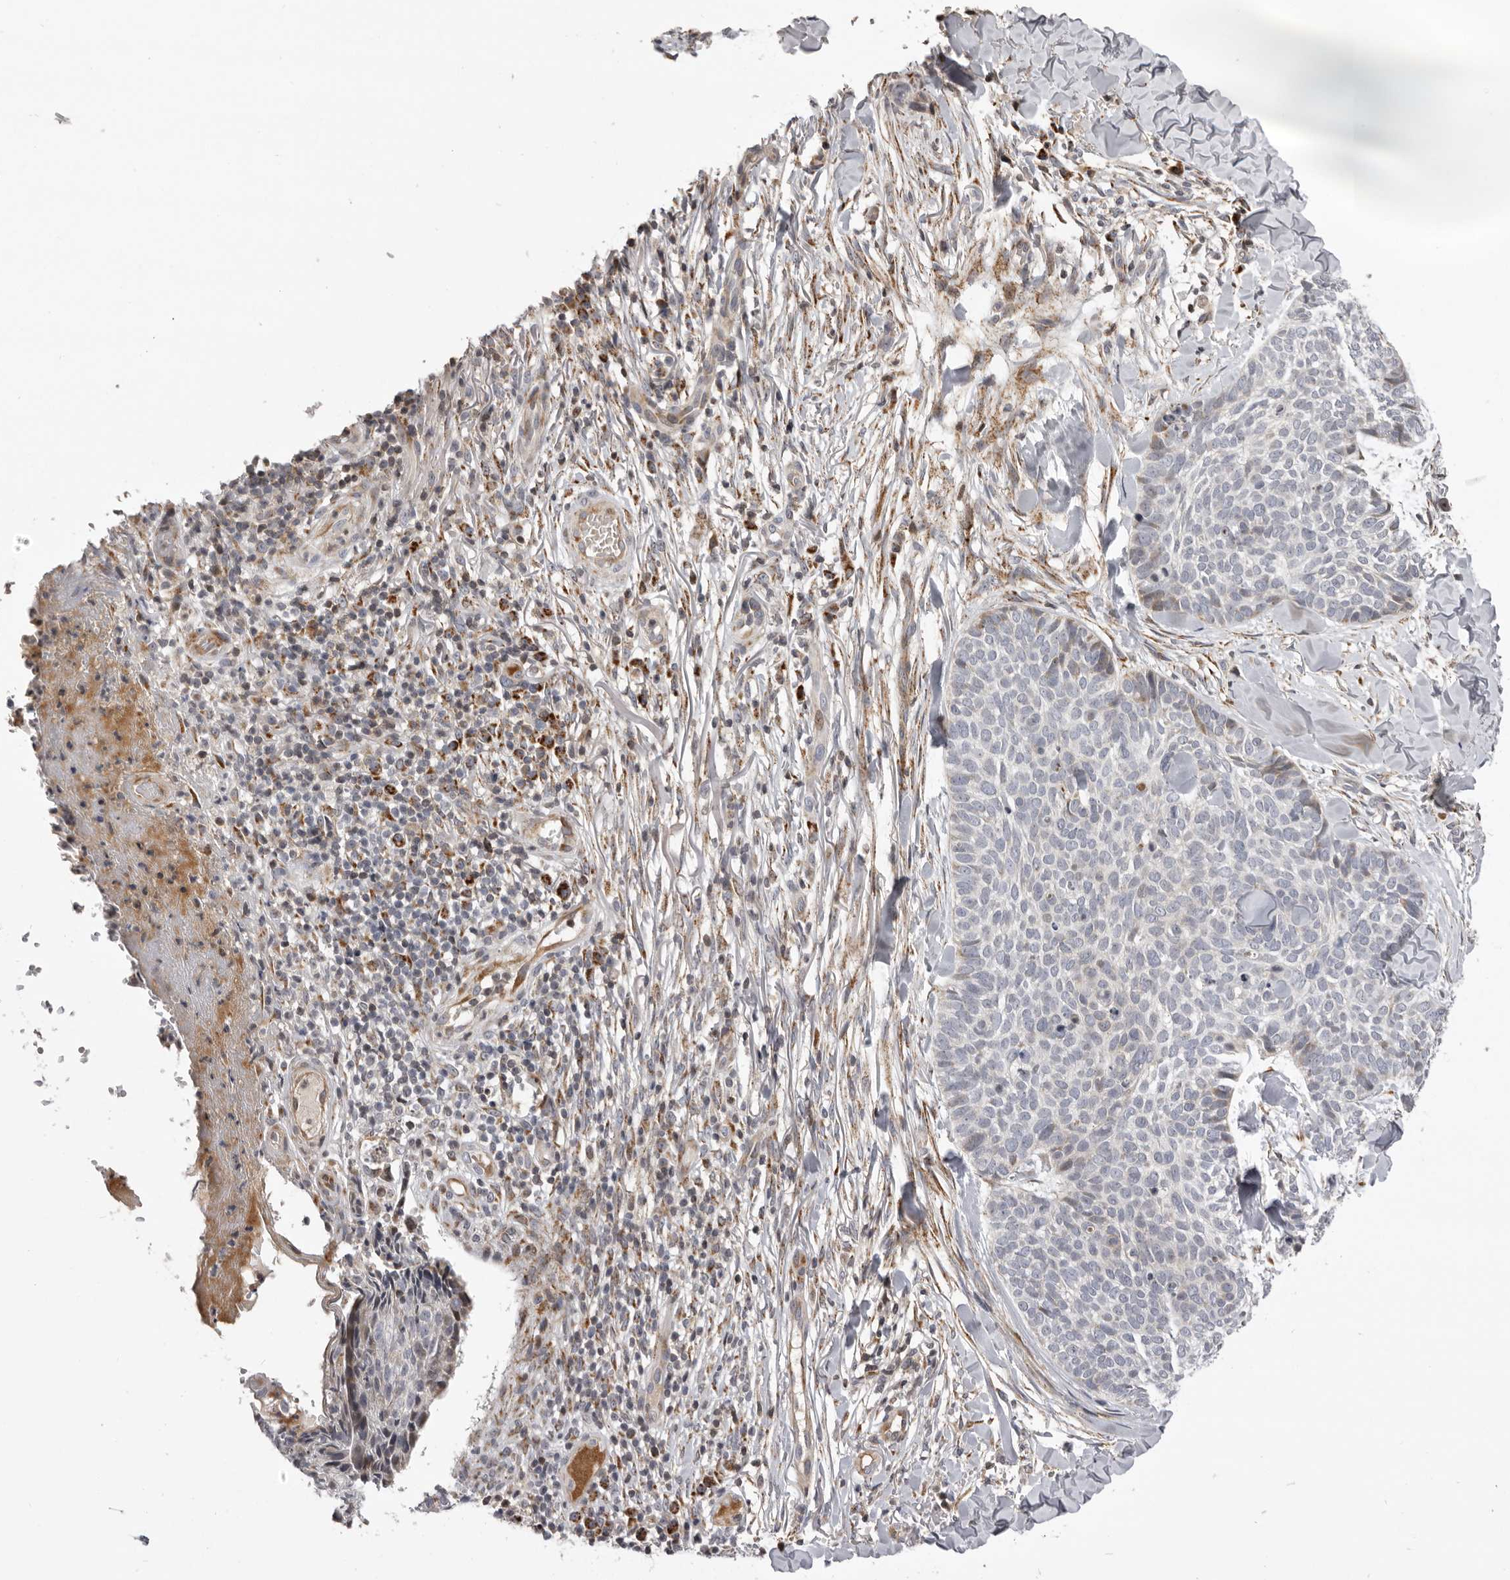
{"staining": {"intensity": "negative", "quantity": "none", "location": "none"}, "tissue": "skin cancer", "cell_type": "Tumor cells", "image_type": "cancer", "snomed": [{"axis": "morphology", "description": "Normal tissue, NOS"}, {"axis": "morphology", "description": "Basal cell carcinoma"}, {"axis": "topography", "description": "Skin"}], "caption": "Skin basal cell carcinoma was stained to show a protein in brown. There is no significant staining in tumor cells.", "gene": "AZIN1", "patient": {"sex": "male", "age": 67}}